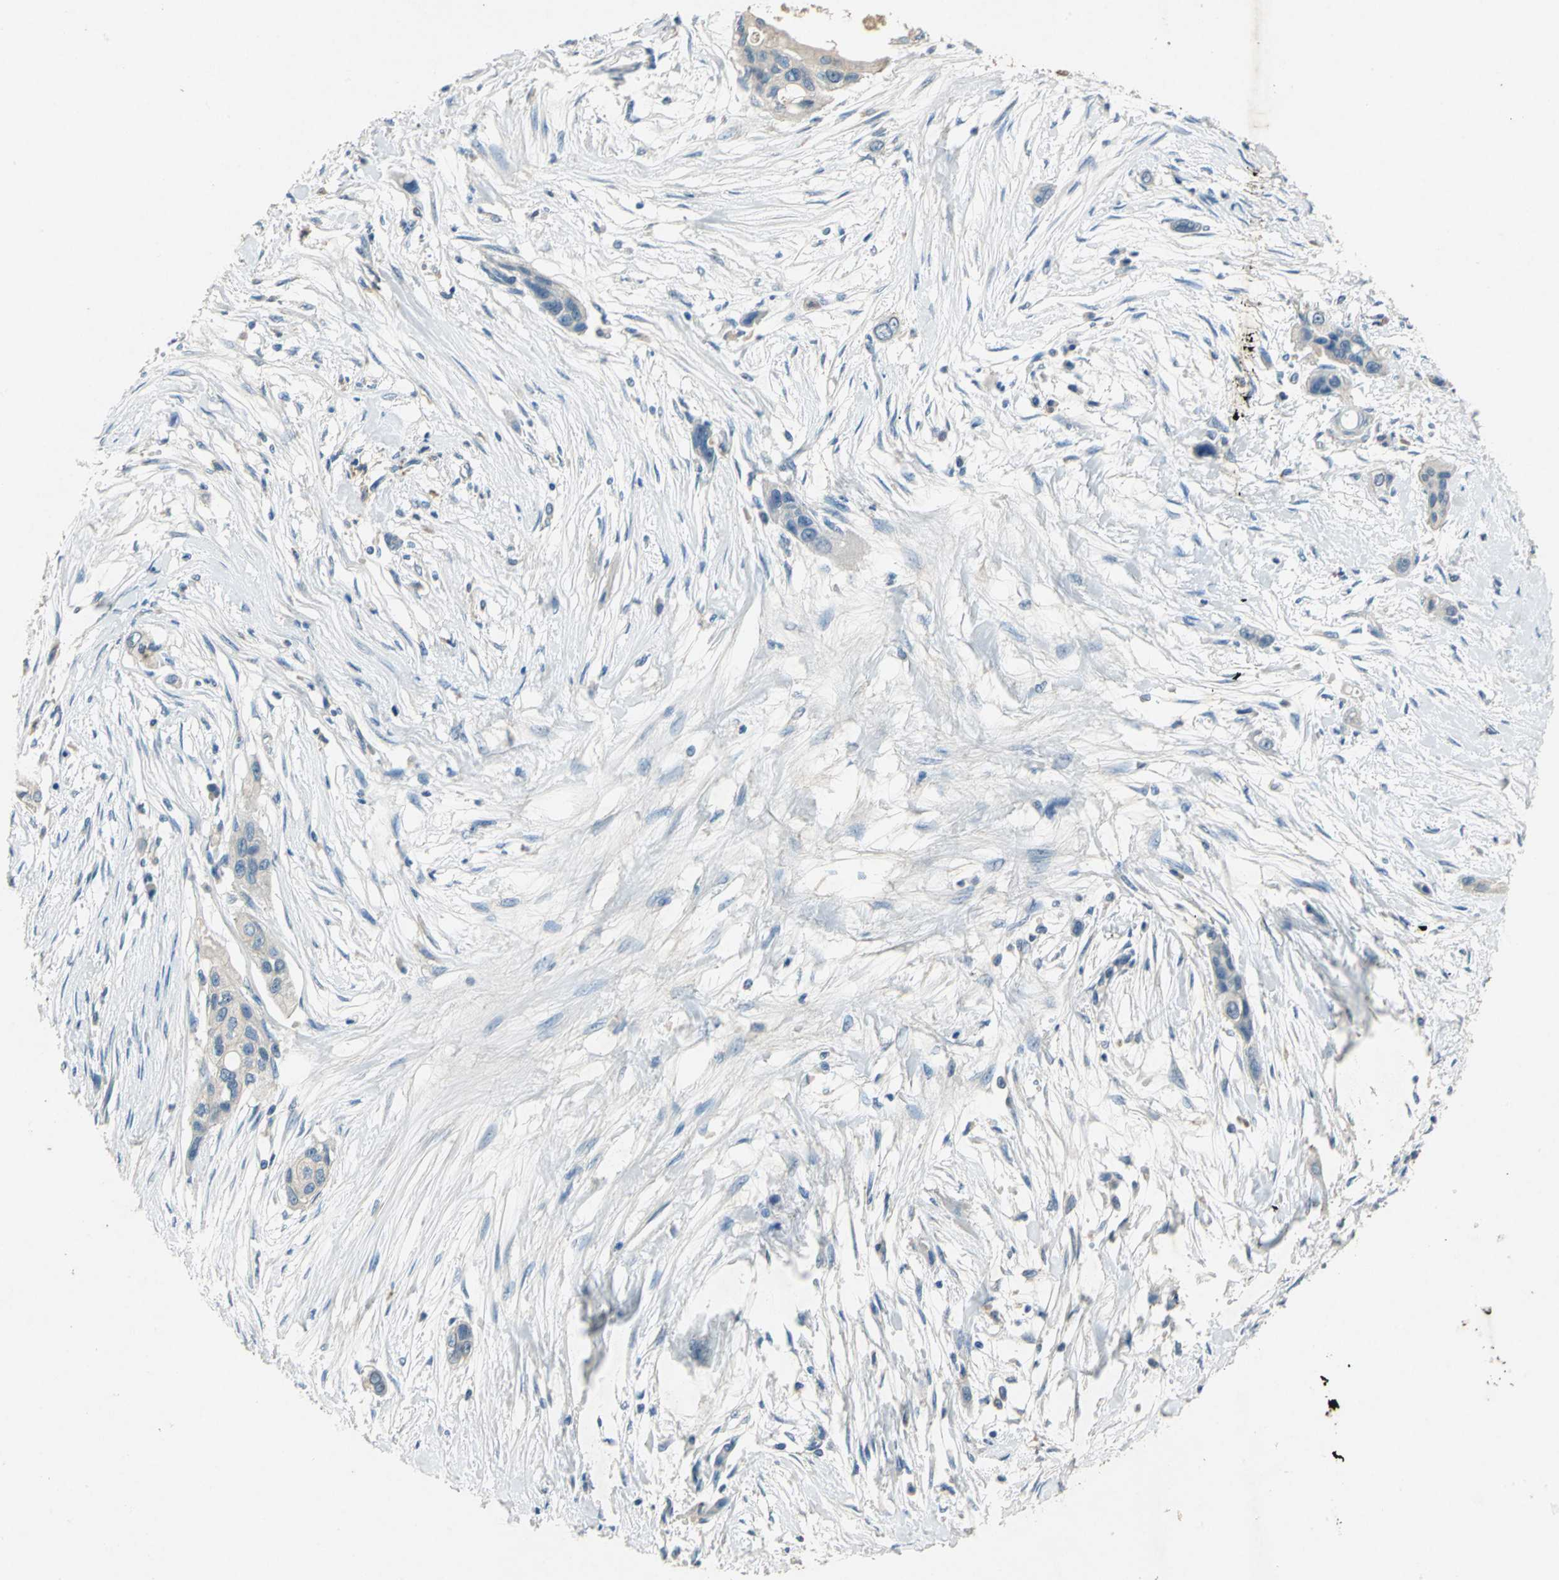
{"staining": {"intensity": "weak", "quantity": ">75%", "location": "cytoplasmic/membranous"}, "tissue": "pancreatic cancer", "cell_type": "Tumor cells", "image_type": "cancer", "snomed": [{"axis": "morphology", "description": "Adenocarcinoma, NOS"}, {"axis": "topography", "description": "Pancreas"}], "caption": "The immunohistochemical stain highlights weak cytoplasmic/membranous expression in tumor cells of pancreatic cancer tissue.", "gene": "ADAMTS5", "patient": {"sex": "female", "age": 60}}